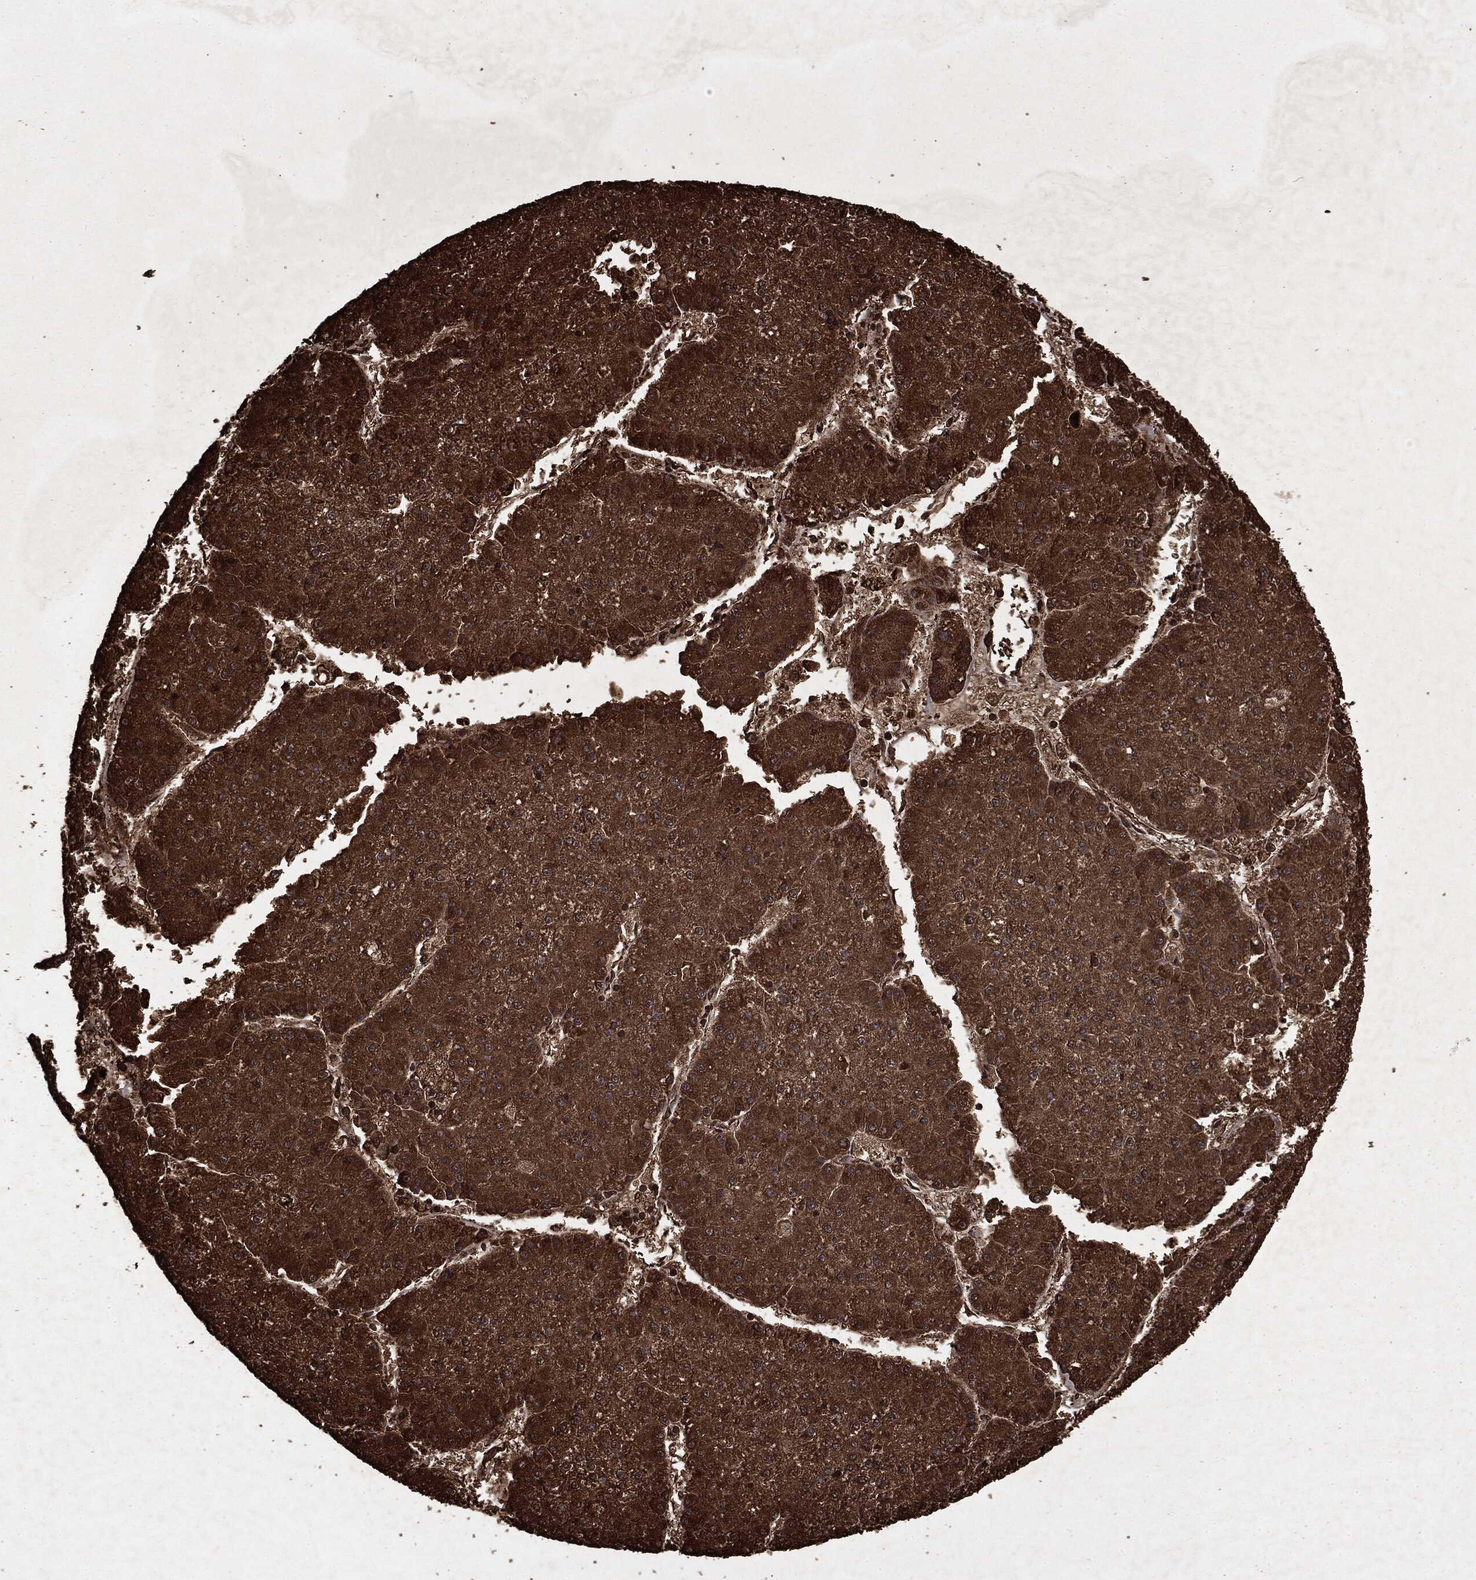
{"staining": {"intensity": "strong", "quantity": ">75%", "location": "cytoplasmic/membranous"}, "tissue": "liver cancer", "cell_type": "Tumor cells", "image_type": "cancer", "snomed": [{"axis": "morphology", "description": "Carcinoma, Hepatocellular, NOS"}, {"axis": "topography", "description": "Liver"}], "caption": "A photomicrograph of liver hepatocellular carcinoma stained for a protein shows strong cytoplasmic/membranous brown staining in tumor cells.", "gene": "ARAF", "patient": {"sex": "male", "age": 73}}